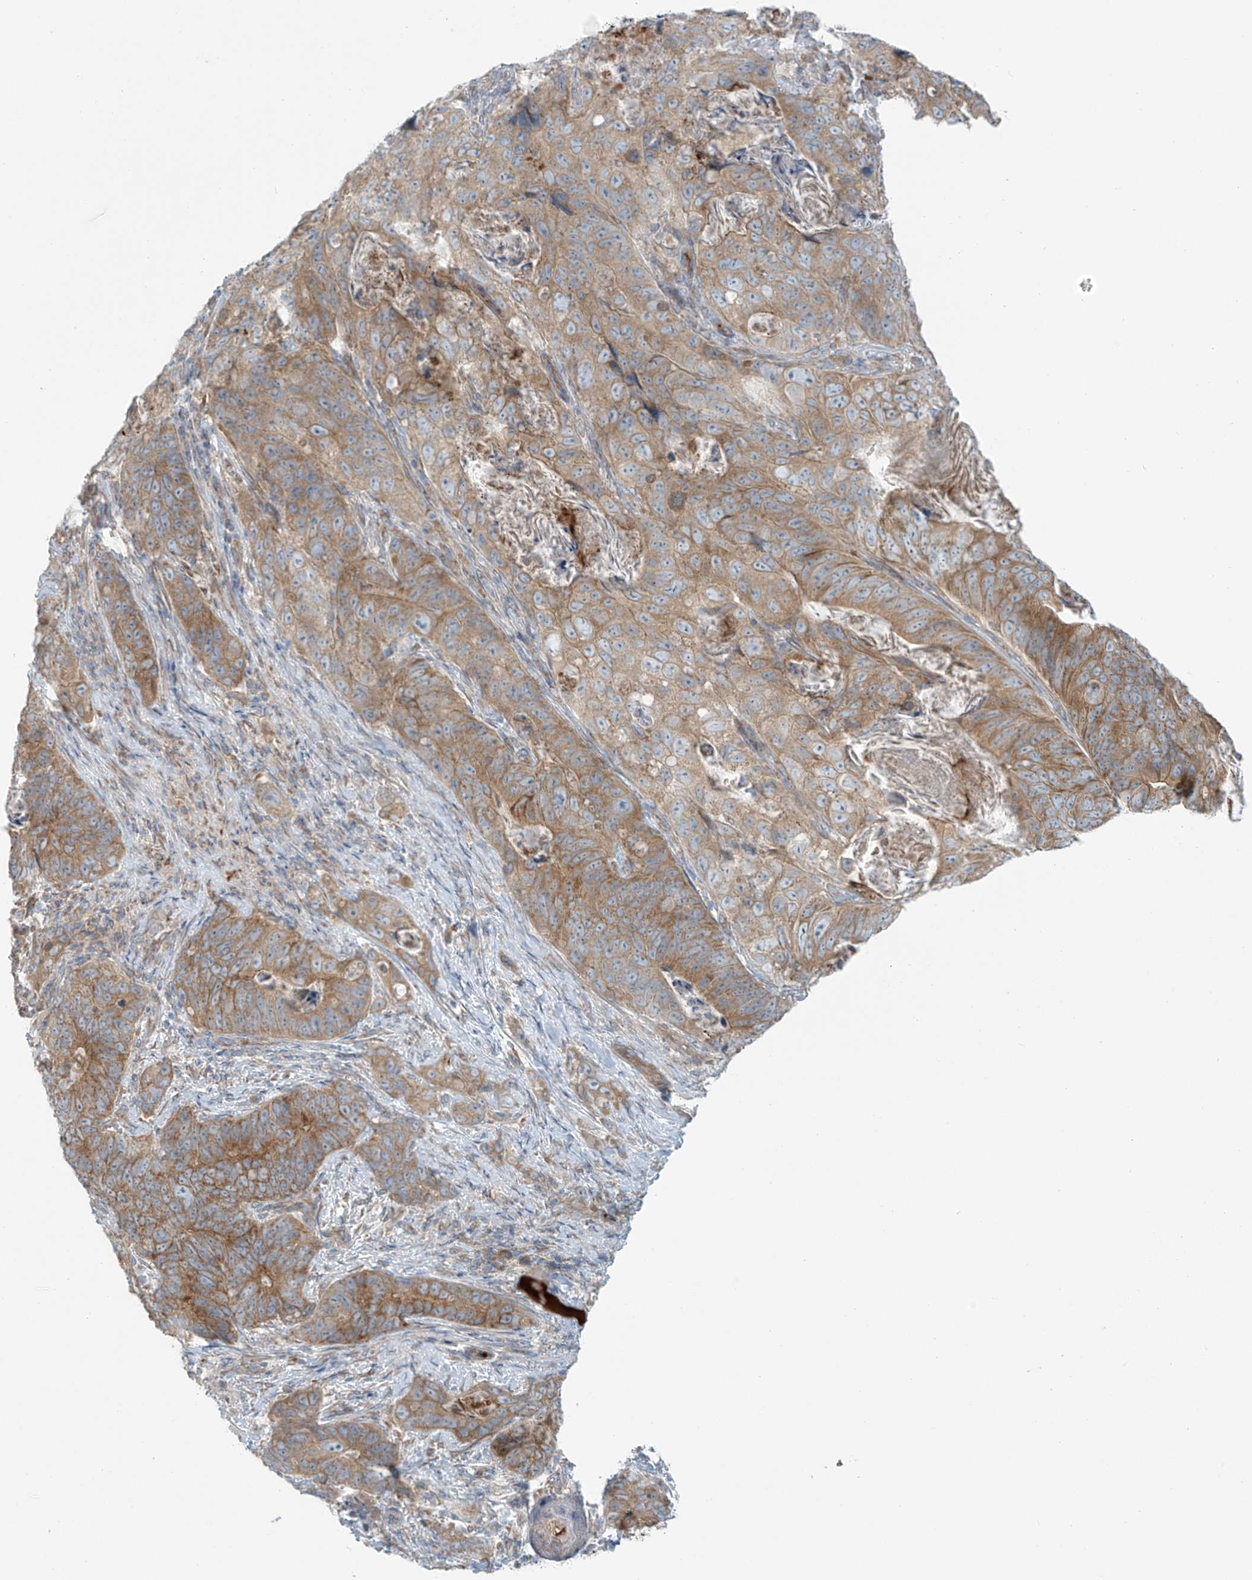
{"staining": {"intensity": "moderate", "quantity": ">75%", "location": "cytoplasmic/membranous"}, "tissue": "stomach cancer", "cell_type": "Tumor cells", "image_type": "cancer", "snomed": [{"axis": "morphology", "description": "Normal tissue, NOS"}, {"axis": "morphology", "description": "Adenocarcinoma, NOS"}, {"axis": "topography", "description": "Stomach"}], "caption": "Immunohistochemistry (DAB (3,3'-diaminobenzidine)) staining of human stomach adenocarcinoma reveals moderate cytoplasmic/membranous protein positivity in about >75% of tumor cells.", "gene": "LZTS3", "patient": {"sex": "female", "age": 89}}